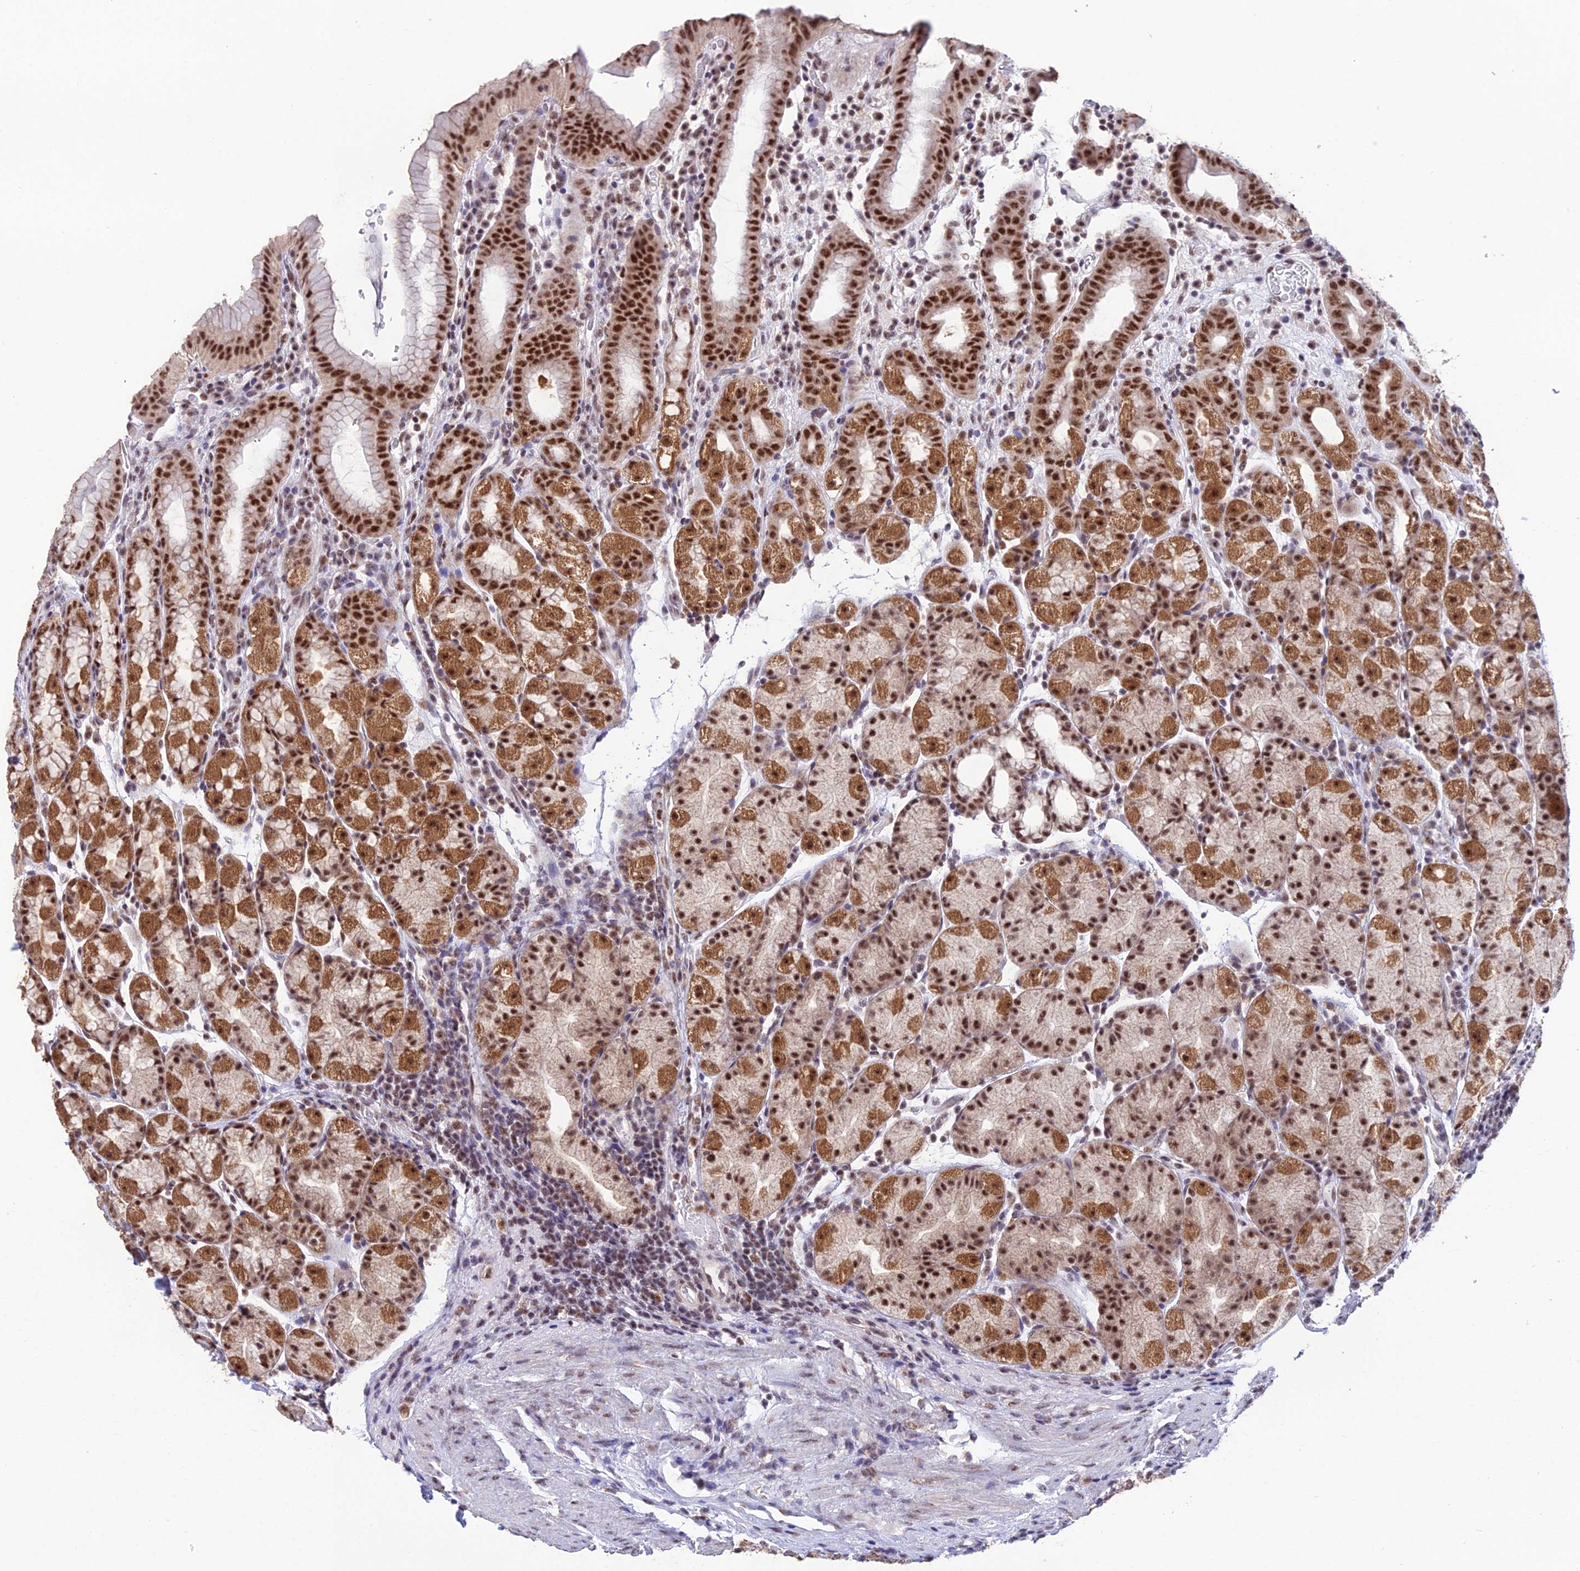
{"staining": {"intensity": "moderate", "quantity": ">75%", "location": "cytoplasmic/membranous,nuclear"}, "tissue": "stomach", "cell_type": "Glandular cells", "image_type": "normal", "snomed": [{"axis": "morphology", "description": "Normal tissue, NOS"}, {"axis": "topography", "description": "Stomach, upper"}, {"axis": "topography", "description": "Stomach, lower"}, {"axis": "topography", "description": "Small intestine"}], "caption": "Brown immunohistochemical staining in normal human stomach shows moderate cytoplasmic/membranous,nuclear expression in about >75% of glandular cells. The staining was performed using DAB (3,3'-diaminobenzidine) to visualize the protein expression in brown, while the nuclei were stained in blue with hematoxylin (Magnification: 20x).", "gene": "THOC7", "patient": {"sex": "male", "age": 68}}